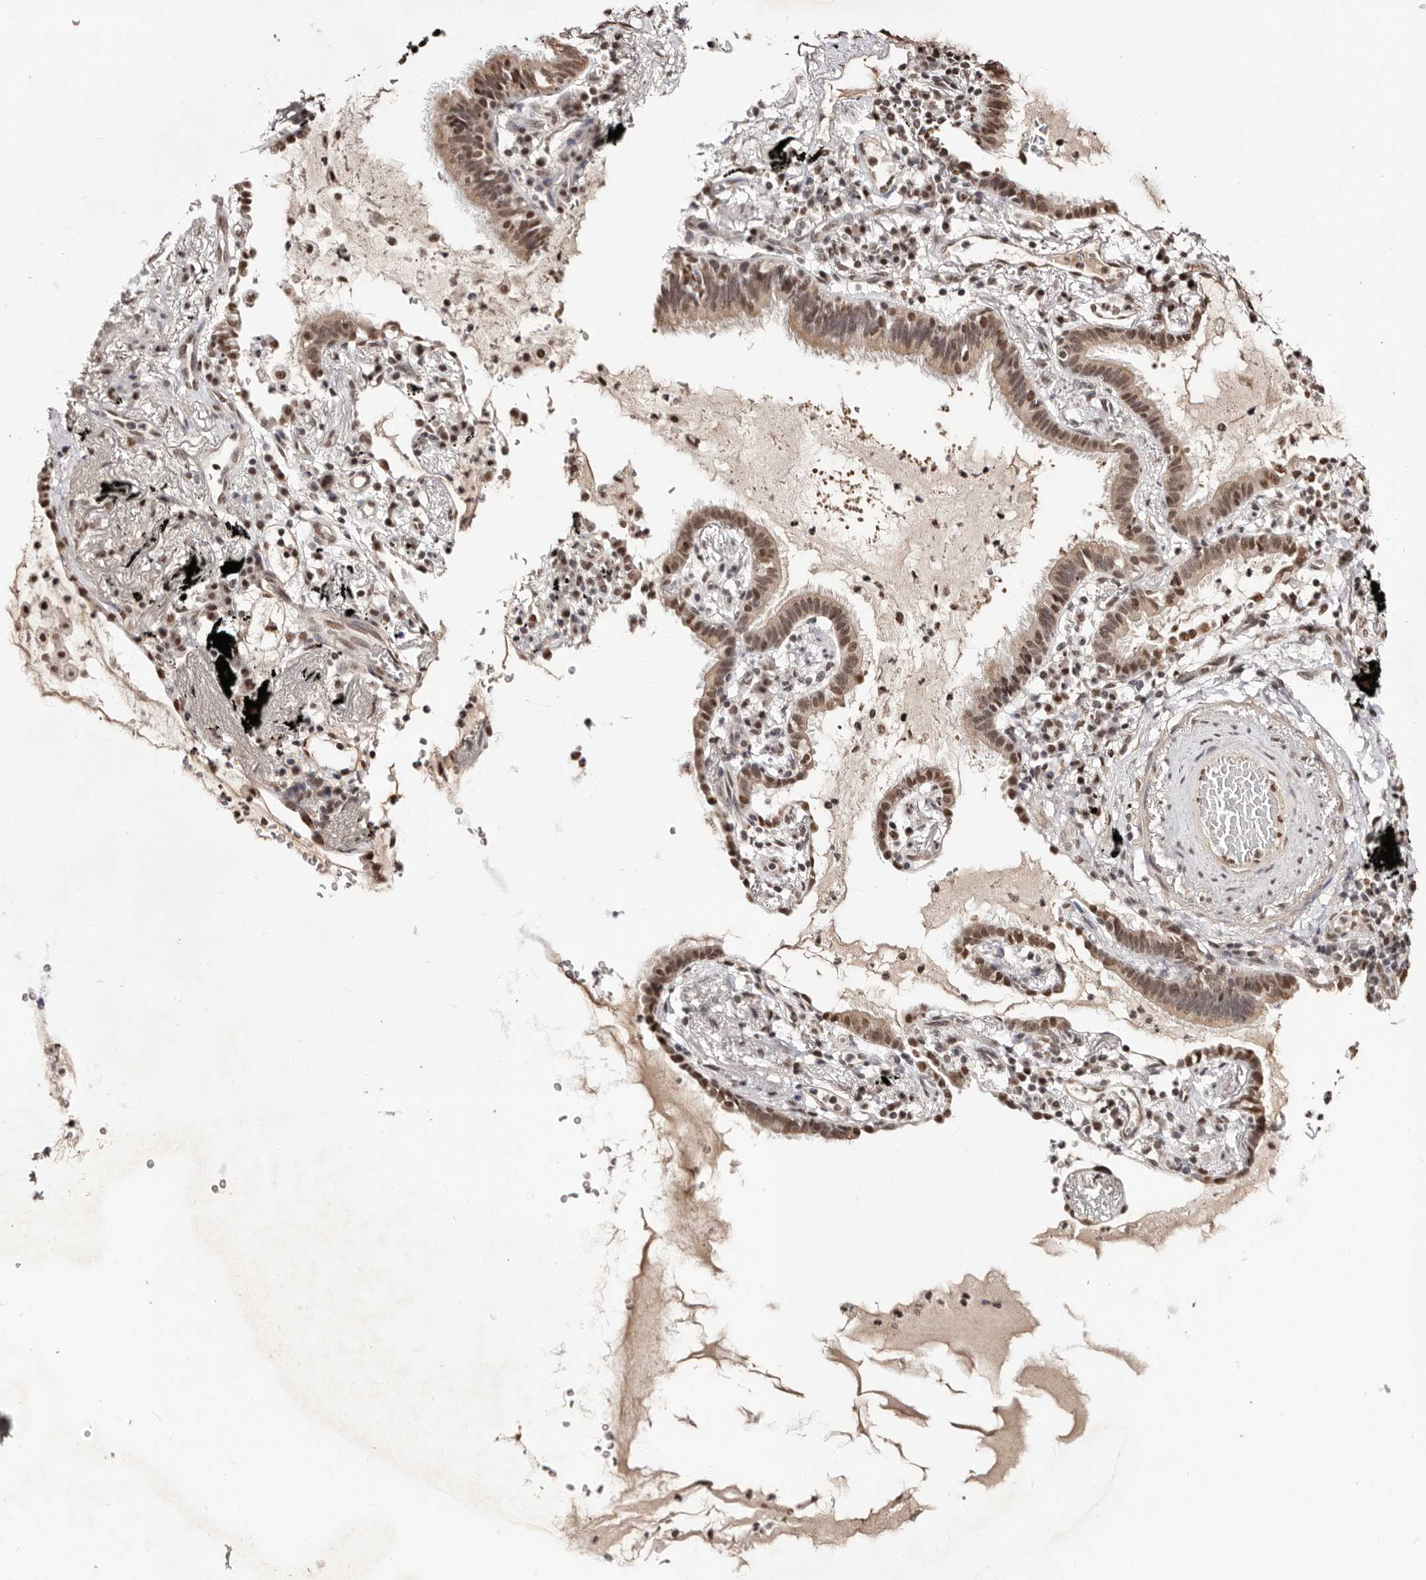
{"staining": {"intensity": "moderate", "quantity": ">75%", "location": "nuclear"}, "tissue": "lung cancer", "cell_type": "Tumor cells", "image_type": "cancer", "snomed": [{"axis": "morphology", "description": "Adenocarcinoma, NOS"}, {"axis": "topography", "description": "Lung"}], "caption": "Immunohistochemistry (IHC) (DAB (3,3'-diaminobenzidine)) staining of human lung cancer reveals moderate nuclear protein positivity in approximately >75% of tumor cells. (DAB (3,3'-diaminobenzidine) = brown stain, brightfield microscopy at high magnification).", "gene": "BICRAL", "patient": {"sex": "female", "age": 70}}